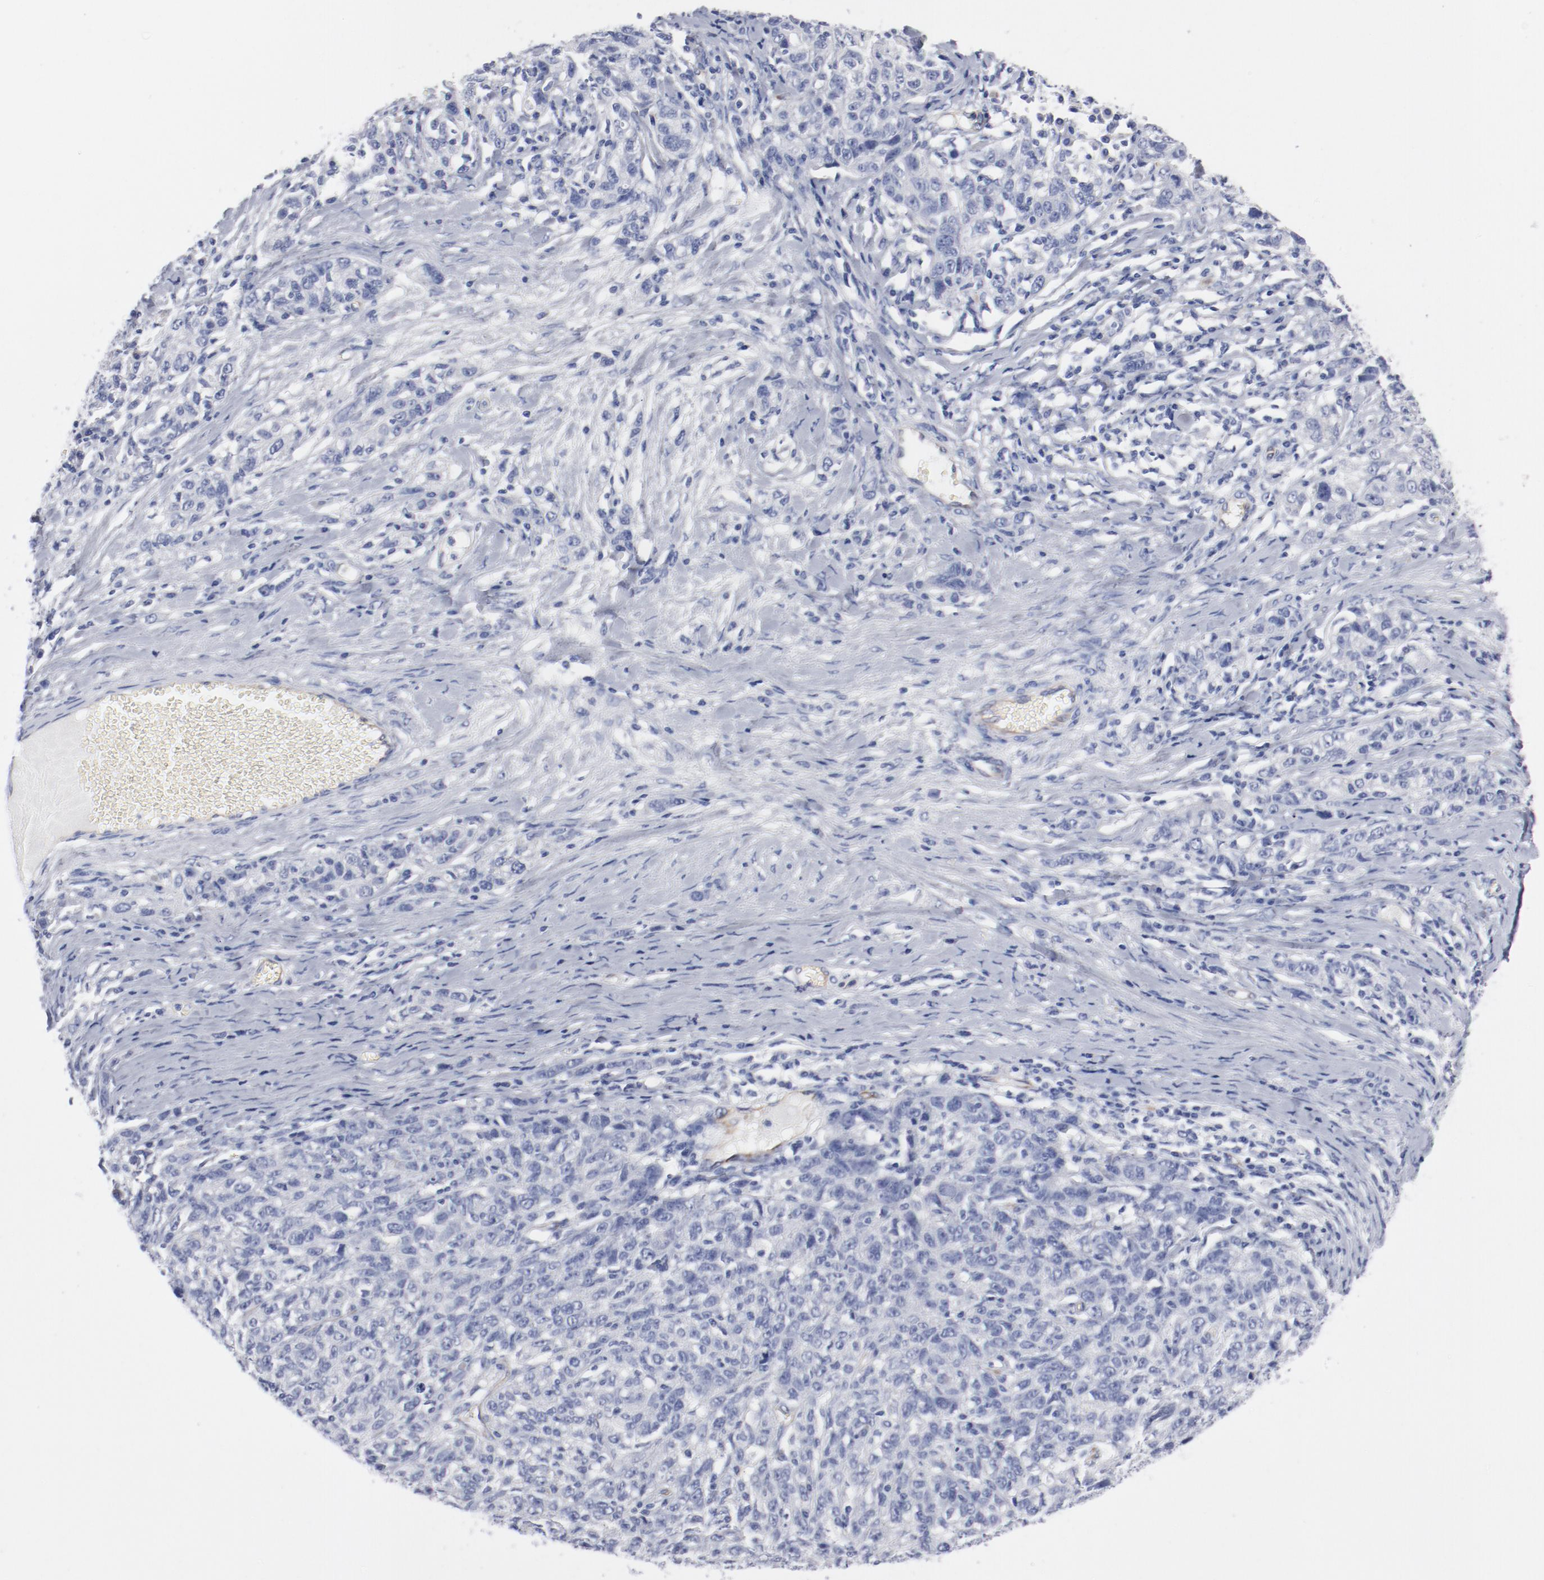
{"staining": {"intensity": "negative", "quantity": "none", "location": "none"}, "tissue": "ovarian cancer", "cell_type": "Tumor cells", "image_type": "cancer", "snomed": [{"axis": "morphology", "description": "Cystadenocarcinoma, serous, NOS"}, {"axis": "topography", "description": "Ovary"}], "caption": "High power microscopy image of an immunohistochemistry photomicrograph of ovarian serous cystadenocarcinoma, revealing no significant staining in tumor cells.", "gene": "SHANK3", "patient": {"sex": "female", "age": 71}}